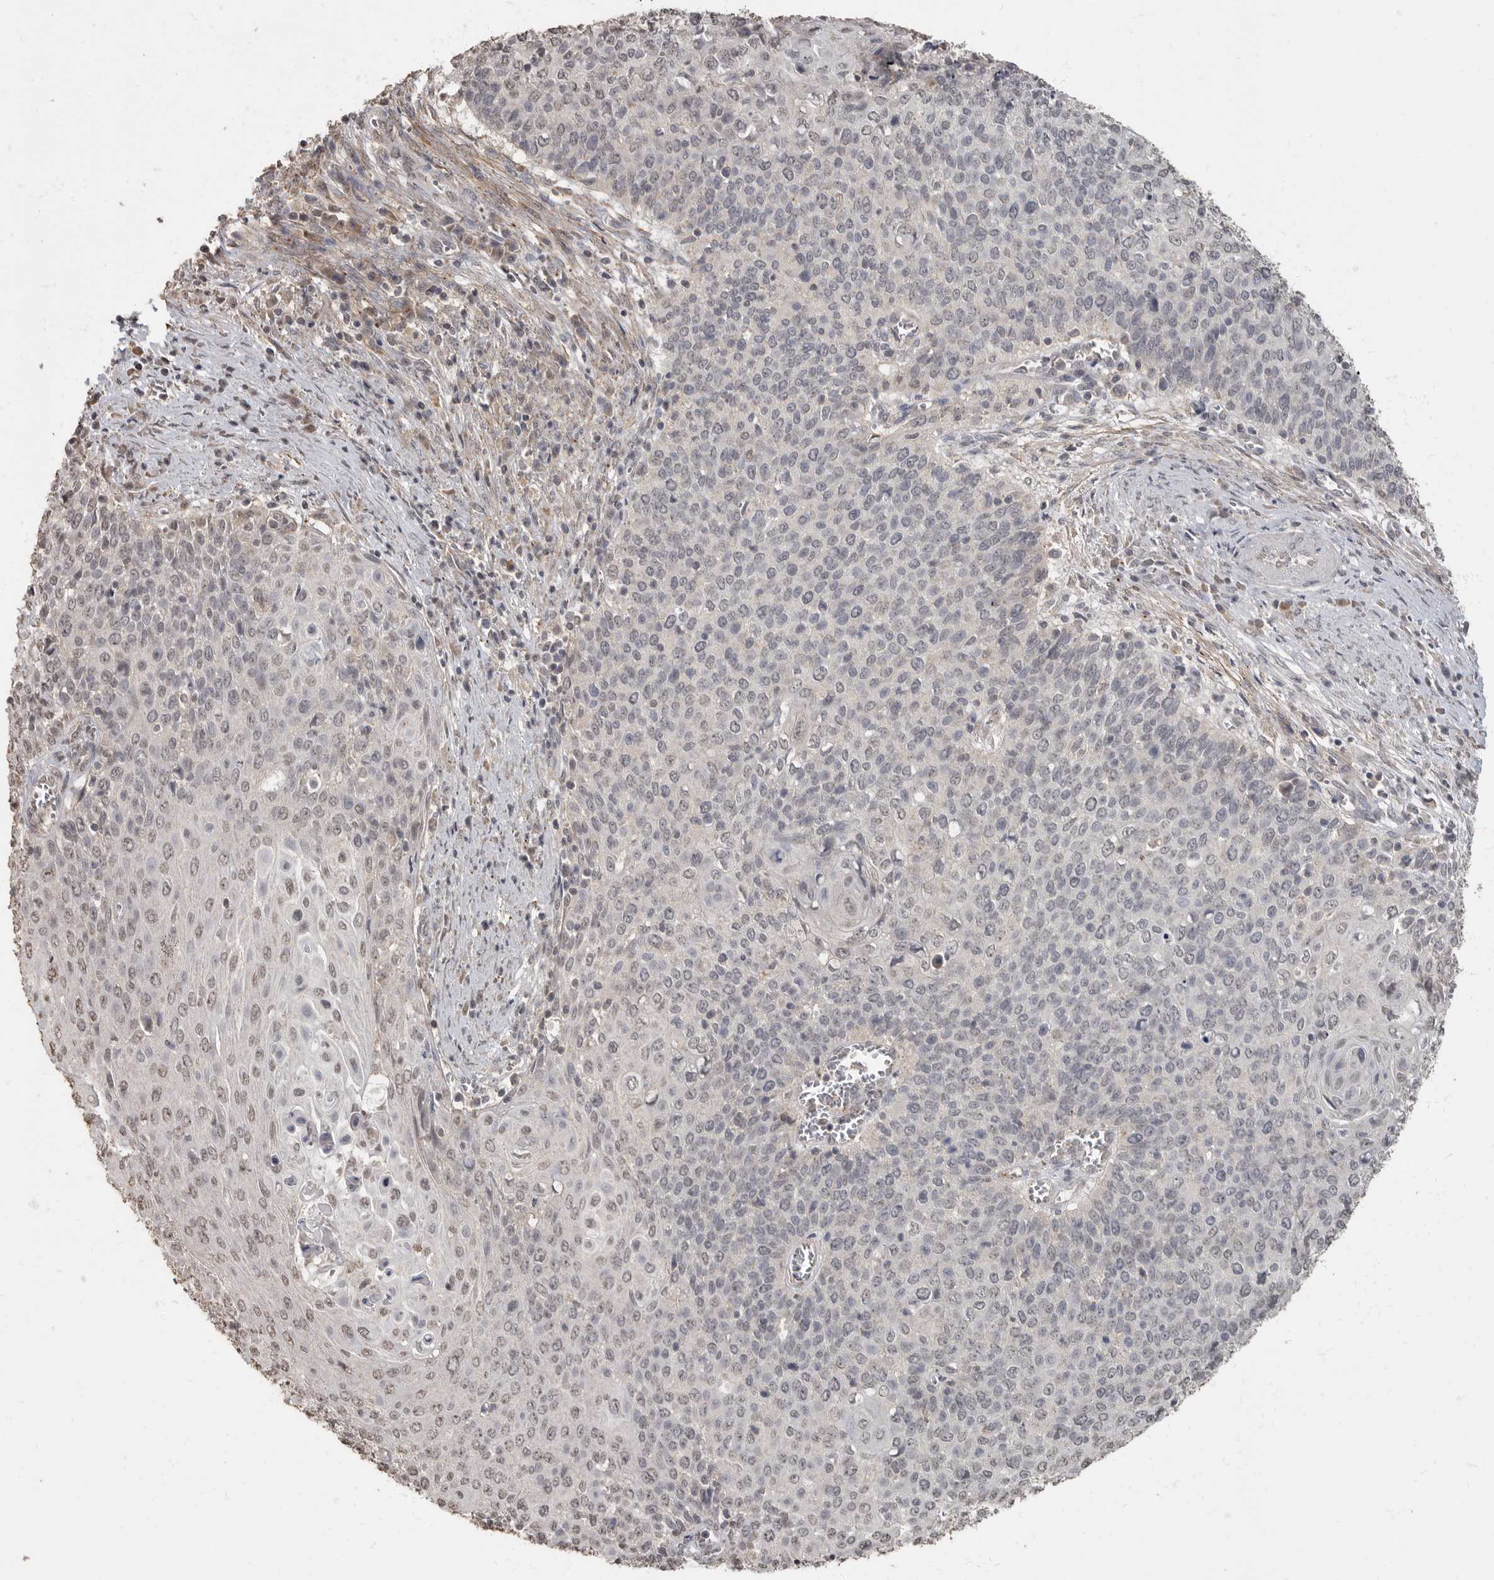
{"staining": {"intensity": "negative", "quantity": "none", "location": "none"}, "tissue": "cervical cancer", "cell_type": "Tumor cells", "image_type": "cancer", "snomed": [{"axis": "morphology", "description": "Squamous cell carcinoma, NOS"}, {"axis": "topography", "description": "Cervix"}], "caption": "The histopathology image demonstrates no significant expression in tumor cells of squamous cell carcinoma (cervical). Brightfield microscopy of IHC stained with DAB (3,3'-diaminobenzidine) (brown) and hematoxylin (blue), captured at high magnification.", "gene": "MAFG", "patient": {"sex": "female", "age": 39}}